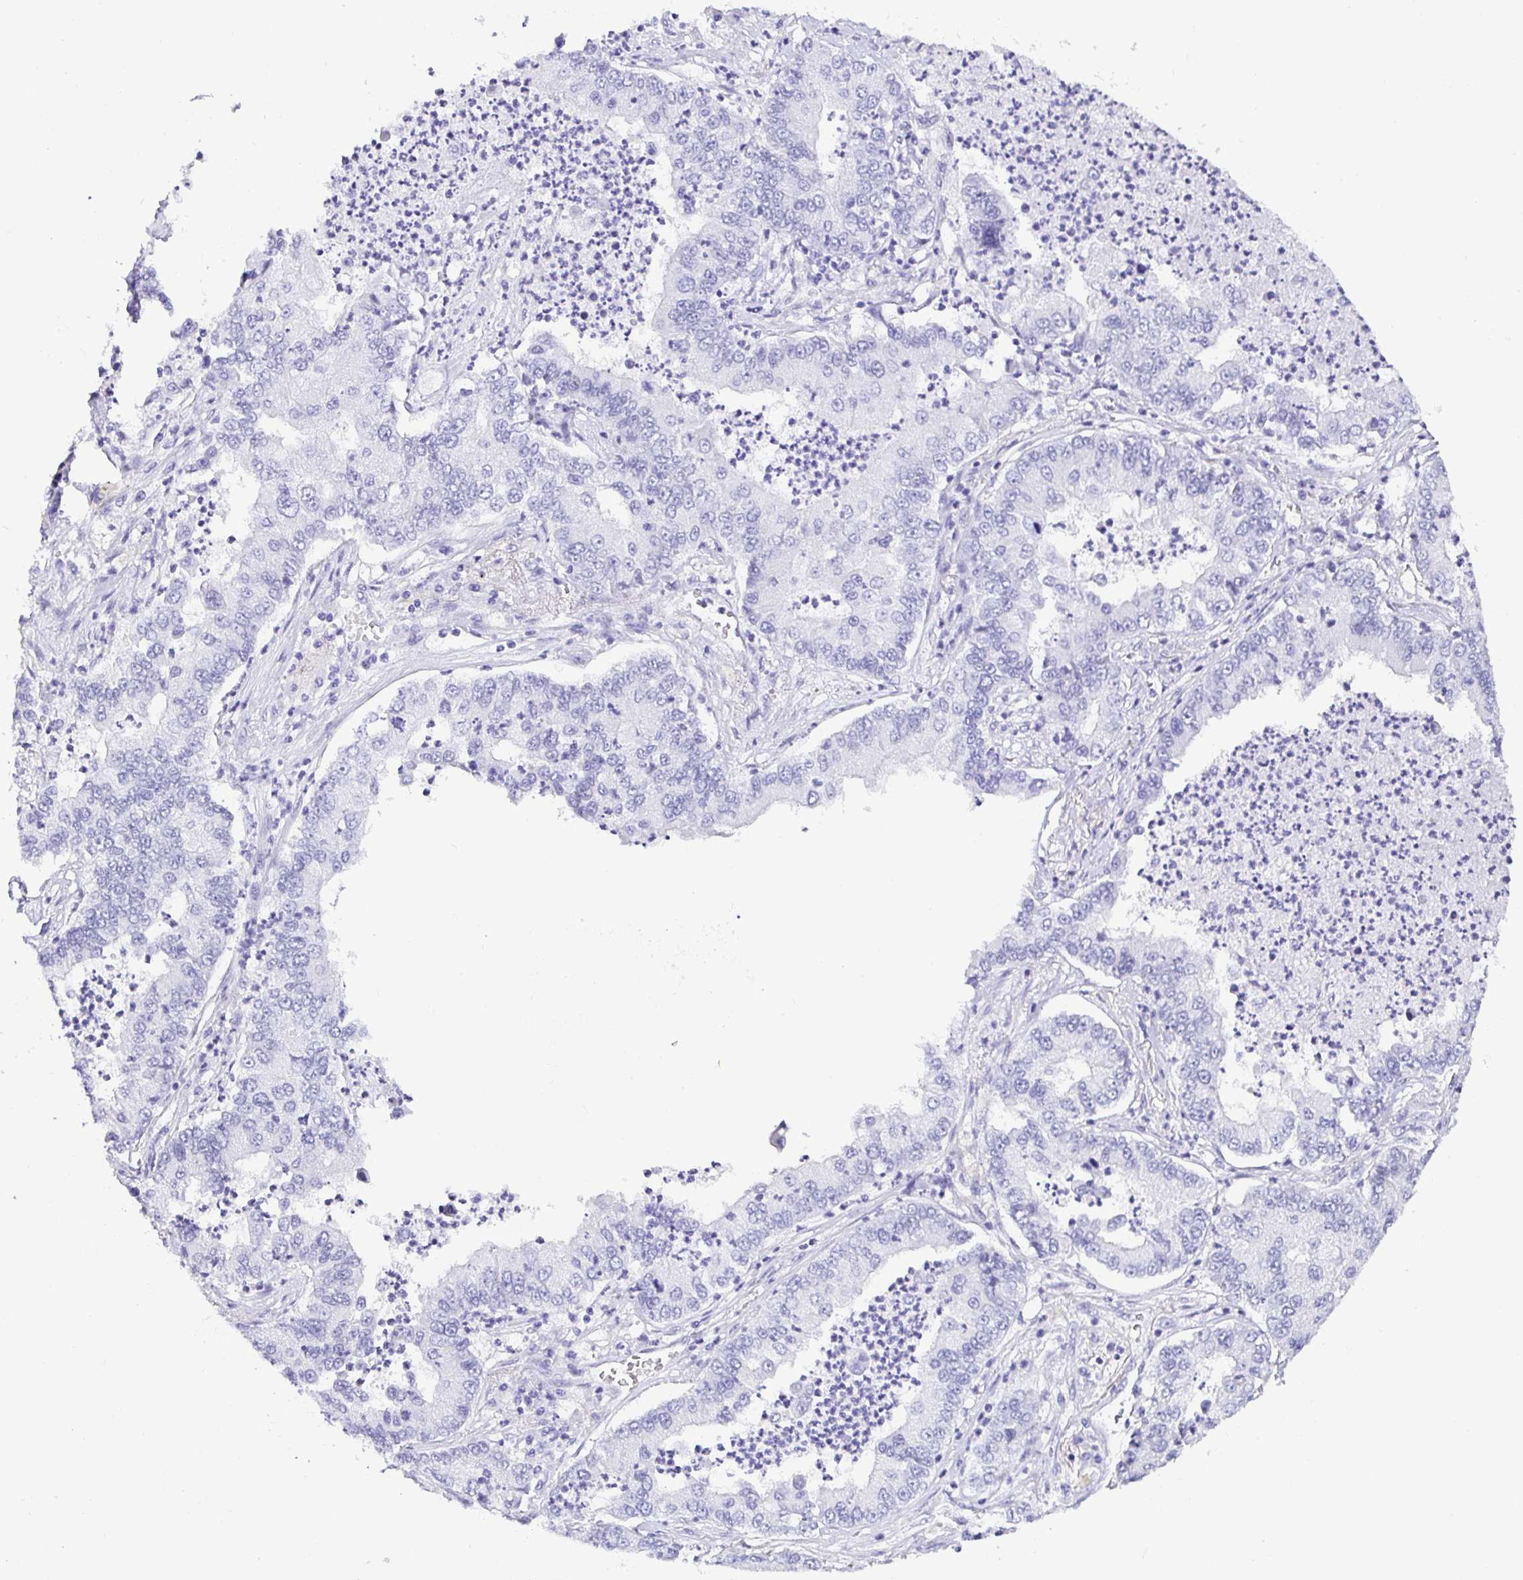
{"staining": {"intensity": "negative", "quantity": "none", "location": "none"}, "tissue": "lung cancer", "cell_type": "Tumor cells", "image_type": "cancer", "snomed": [{"axis": "morphology", "description": "Adenocarcinoma, NOS"}, {"axis": "topography", "description": "Lung"}], "caption": "Immunohistochemistry (IHC) photomicrograph of neoplastic tissue: lung cancer stained with DAB (3,3'-diaminobenzidine) reveals no significant protein staining in tumor cells.", "gene": "NUP188", "patient": {"sex": "female", "age": 57}}